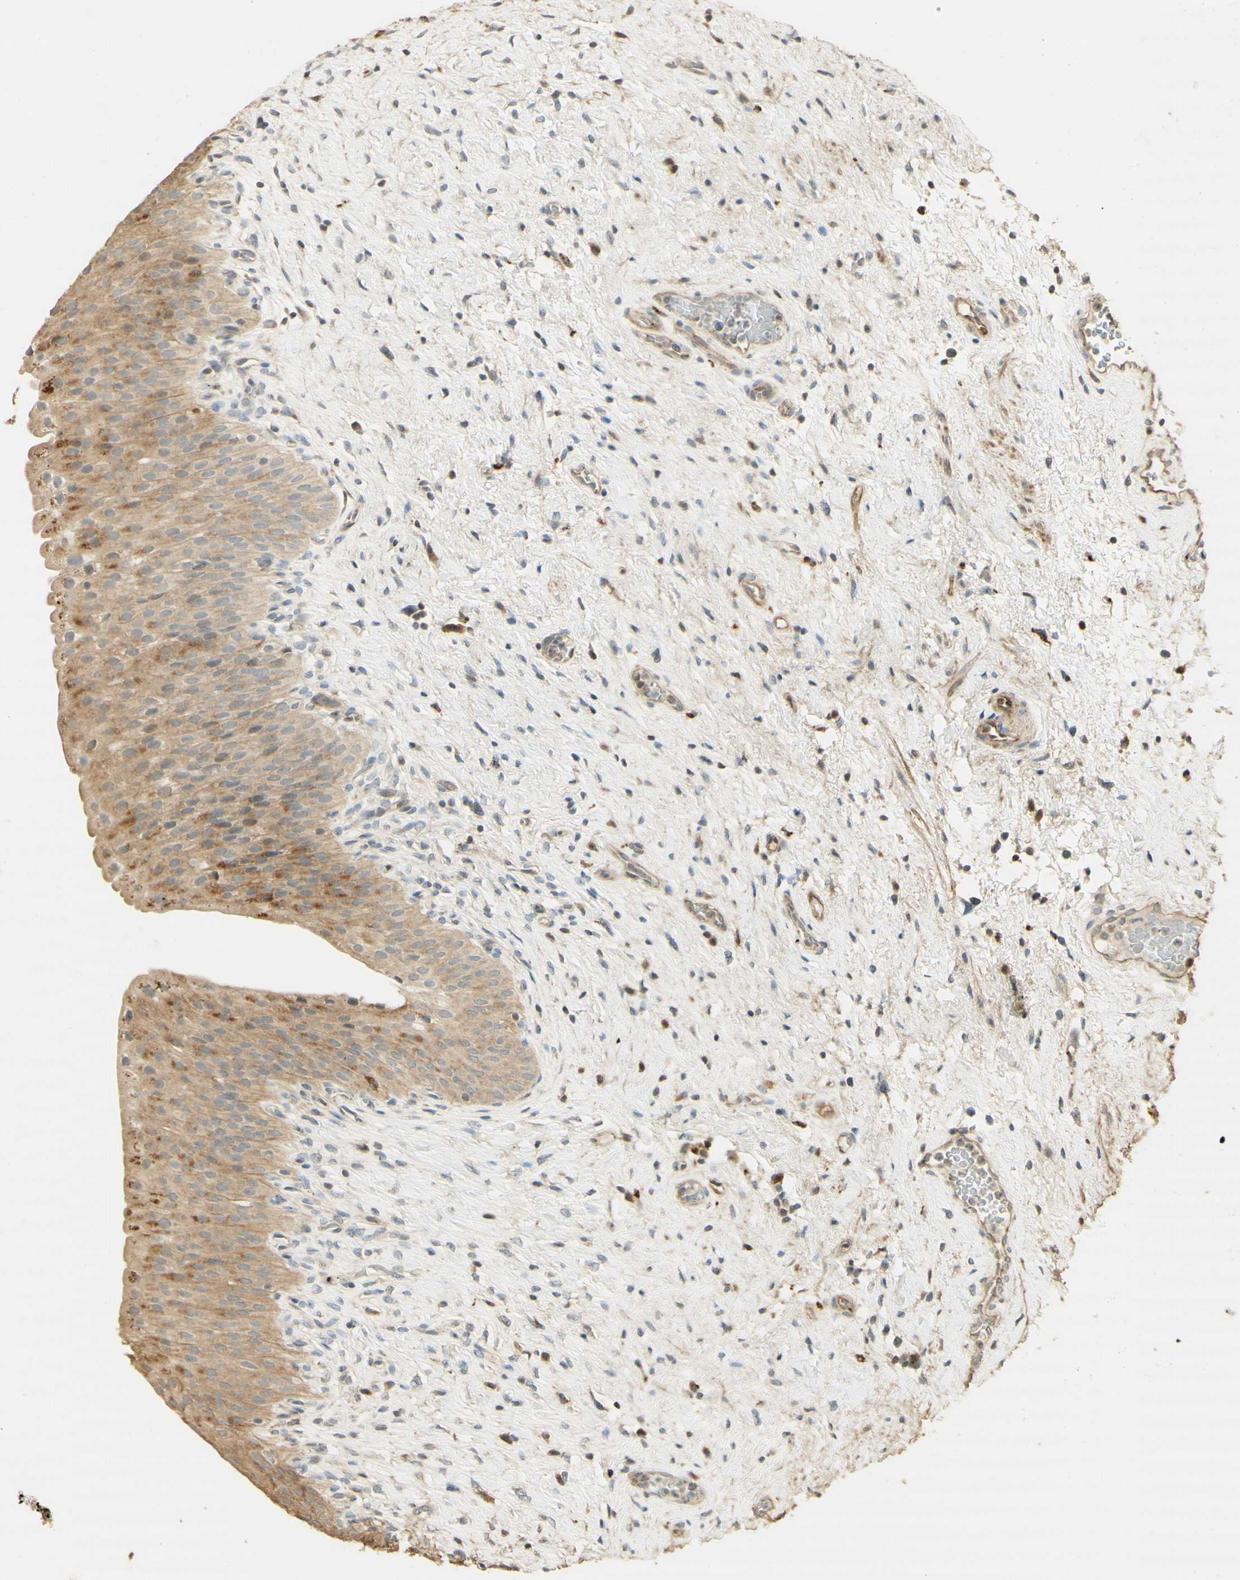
{"staining": {"intensity": "moderate", "quantity": "<25%", "location": "cytoplasmic/membranous"}, "tissue": "urinary bladder", "cell_type": "Urothelial cells", "image_type": "normal", "snomed": [{"axis": "morphology", "description": "Normal tissue, NOS"}, {"axis": "morphology", "description": "Urothelial carcinoma, High grade"}, {"axis": "topography", "description": "Urinary bladder"}], "caption": "An image showing moderate cytoplasmic/membranous expression in about <25% of urothelial cells in benign urinary bladder, as visualized by brown immunohistochemical staining.", "gene": "AGER", "patient": {"sex": "male", "age": 46}}